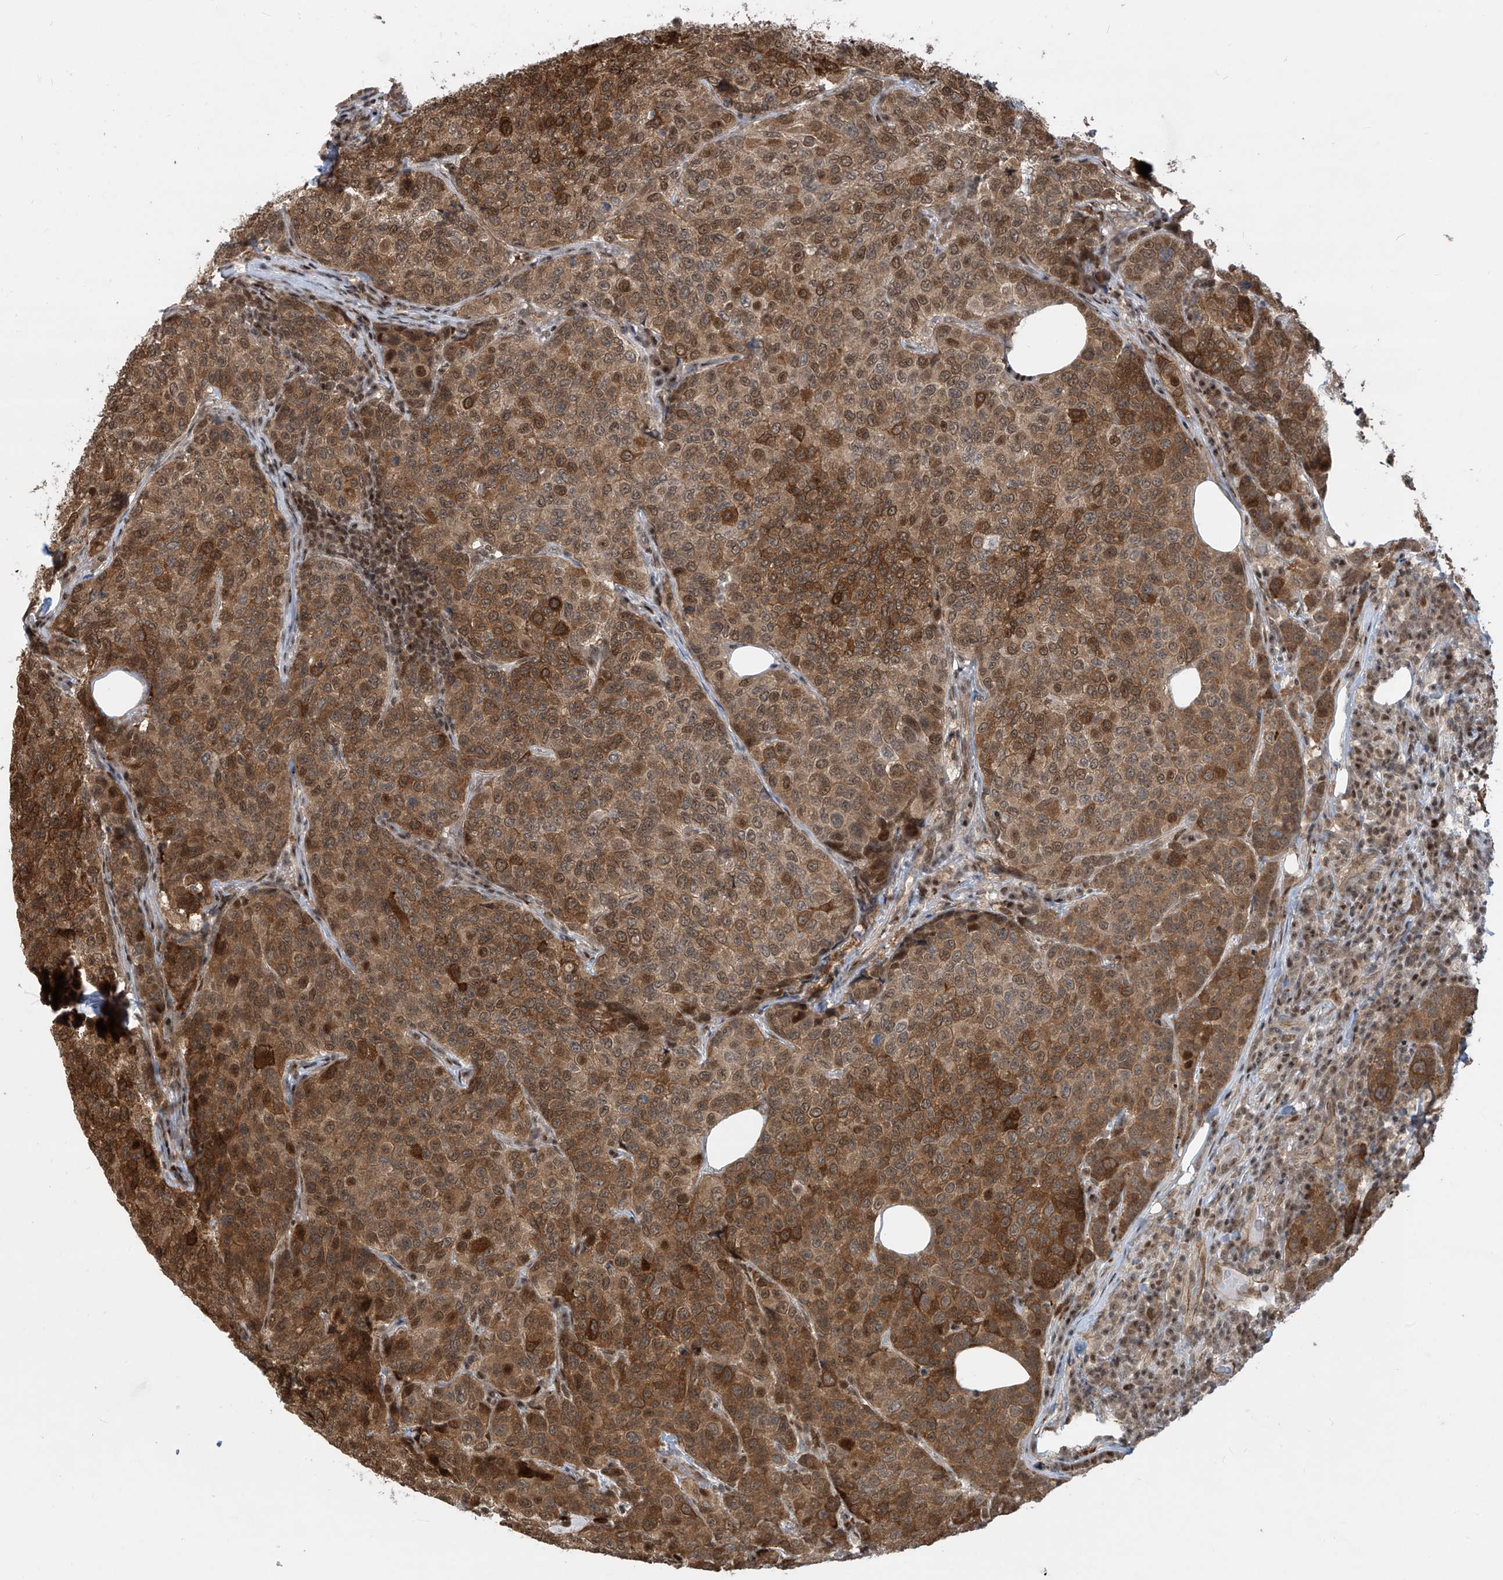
{"staining": {"intensity": "strong", "quantity": ">75%", "location": "cytoplasmic/membranous,nuclear"}, "tissue": "breast cancer", "cell_type": "Tumor cells", "image_type": "cancer", "snomed": [{"axis": "morphology", "description": "Duct carcinoma"}, {"axis": "topography", "description": "Breast"}], "caption": "Immunohistochemistry histopathology image of neoplastic tissue: human breast cancer (invasive ductal carcinoma) stained using IHC displays high levels of strong protein expression localized specifically in the cytoplasmic/membranous and nuclear of tumor cells, appearing as a cytoplasmic/membranous and nuclear brown color.", "gene": "LAGE3", "patient": {"sex": "female", "age": 55}}